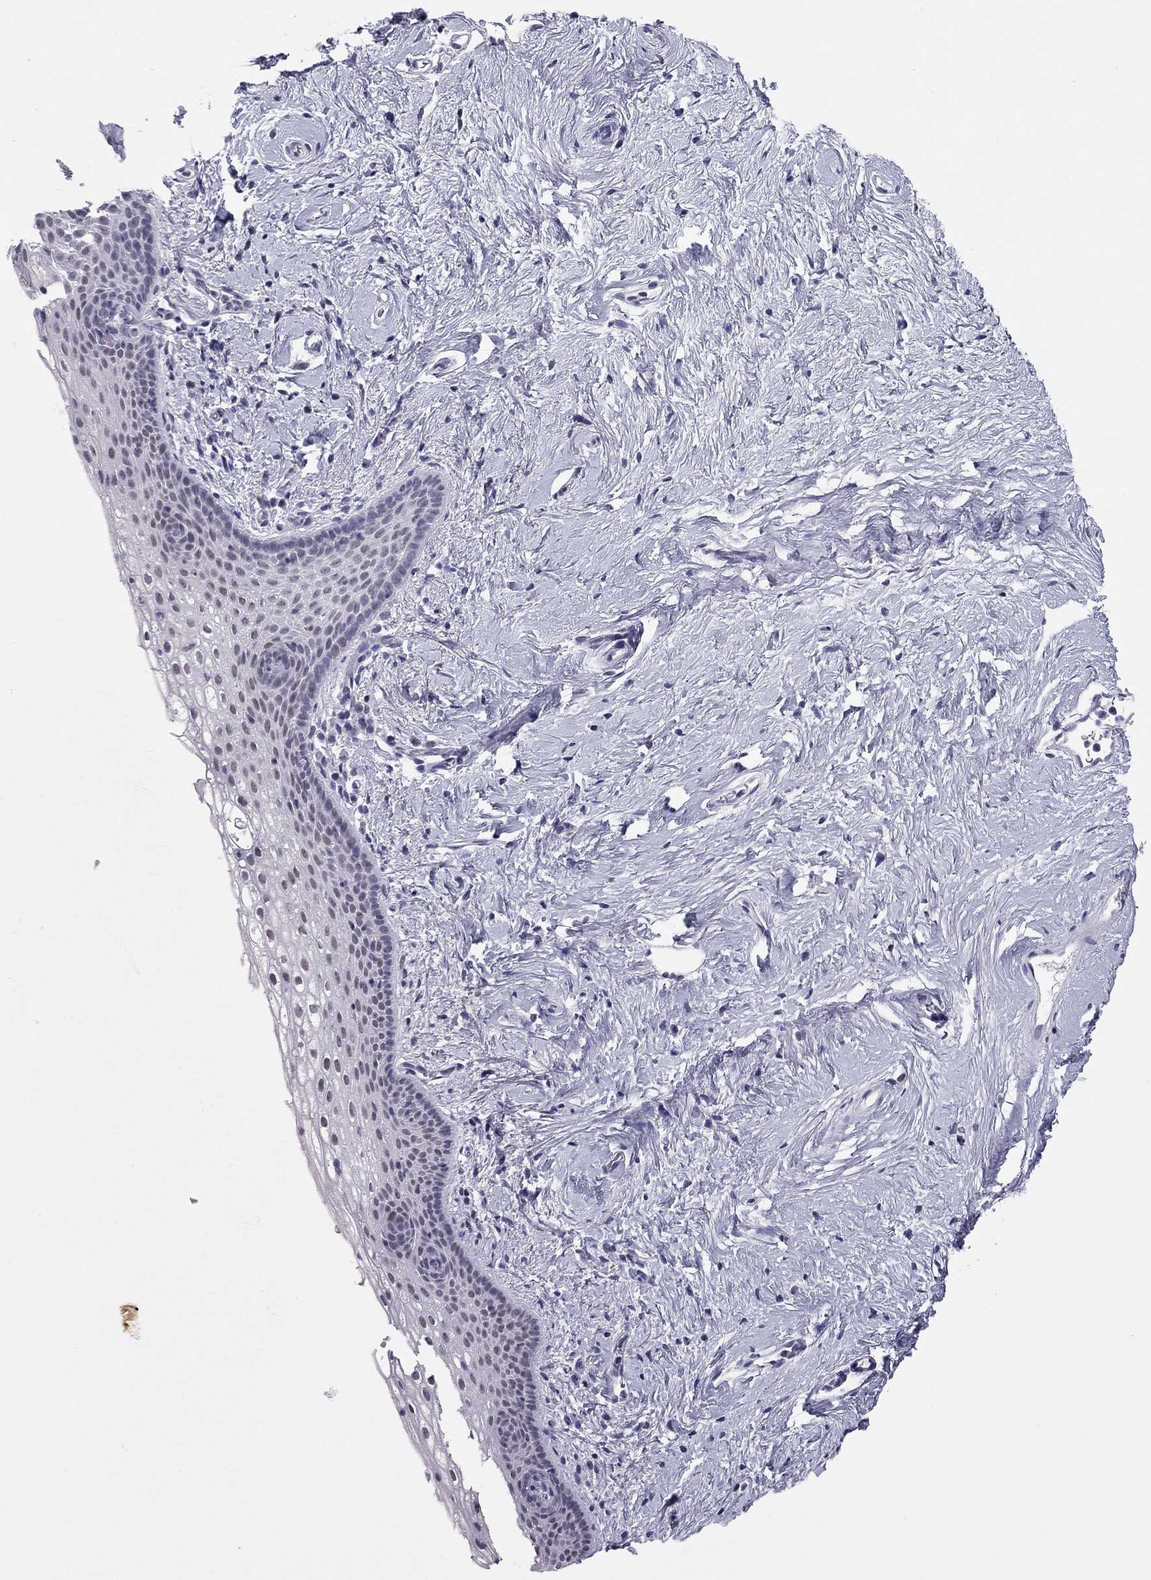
{"staining": {"intensity": "weak", "quantity": "<25%", "location": "nuclear"}, "tissue": "vagina", "cell_type": "Squamous epithelial cells", "image_type": "normal", "snomed": [{"axis": "morphology", "description": "Normal tissue, NOS"}, {"axis": "topography", "description": "Vagina"}], "caption": "Protein analysis of unremarkable vagina exhibits no significant expression in squamous epithelial cells.", "gene": "DOT1L", "patient": {"sex": "female", "age": 61}}